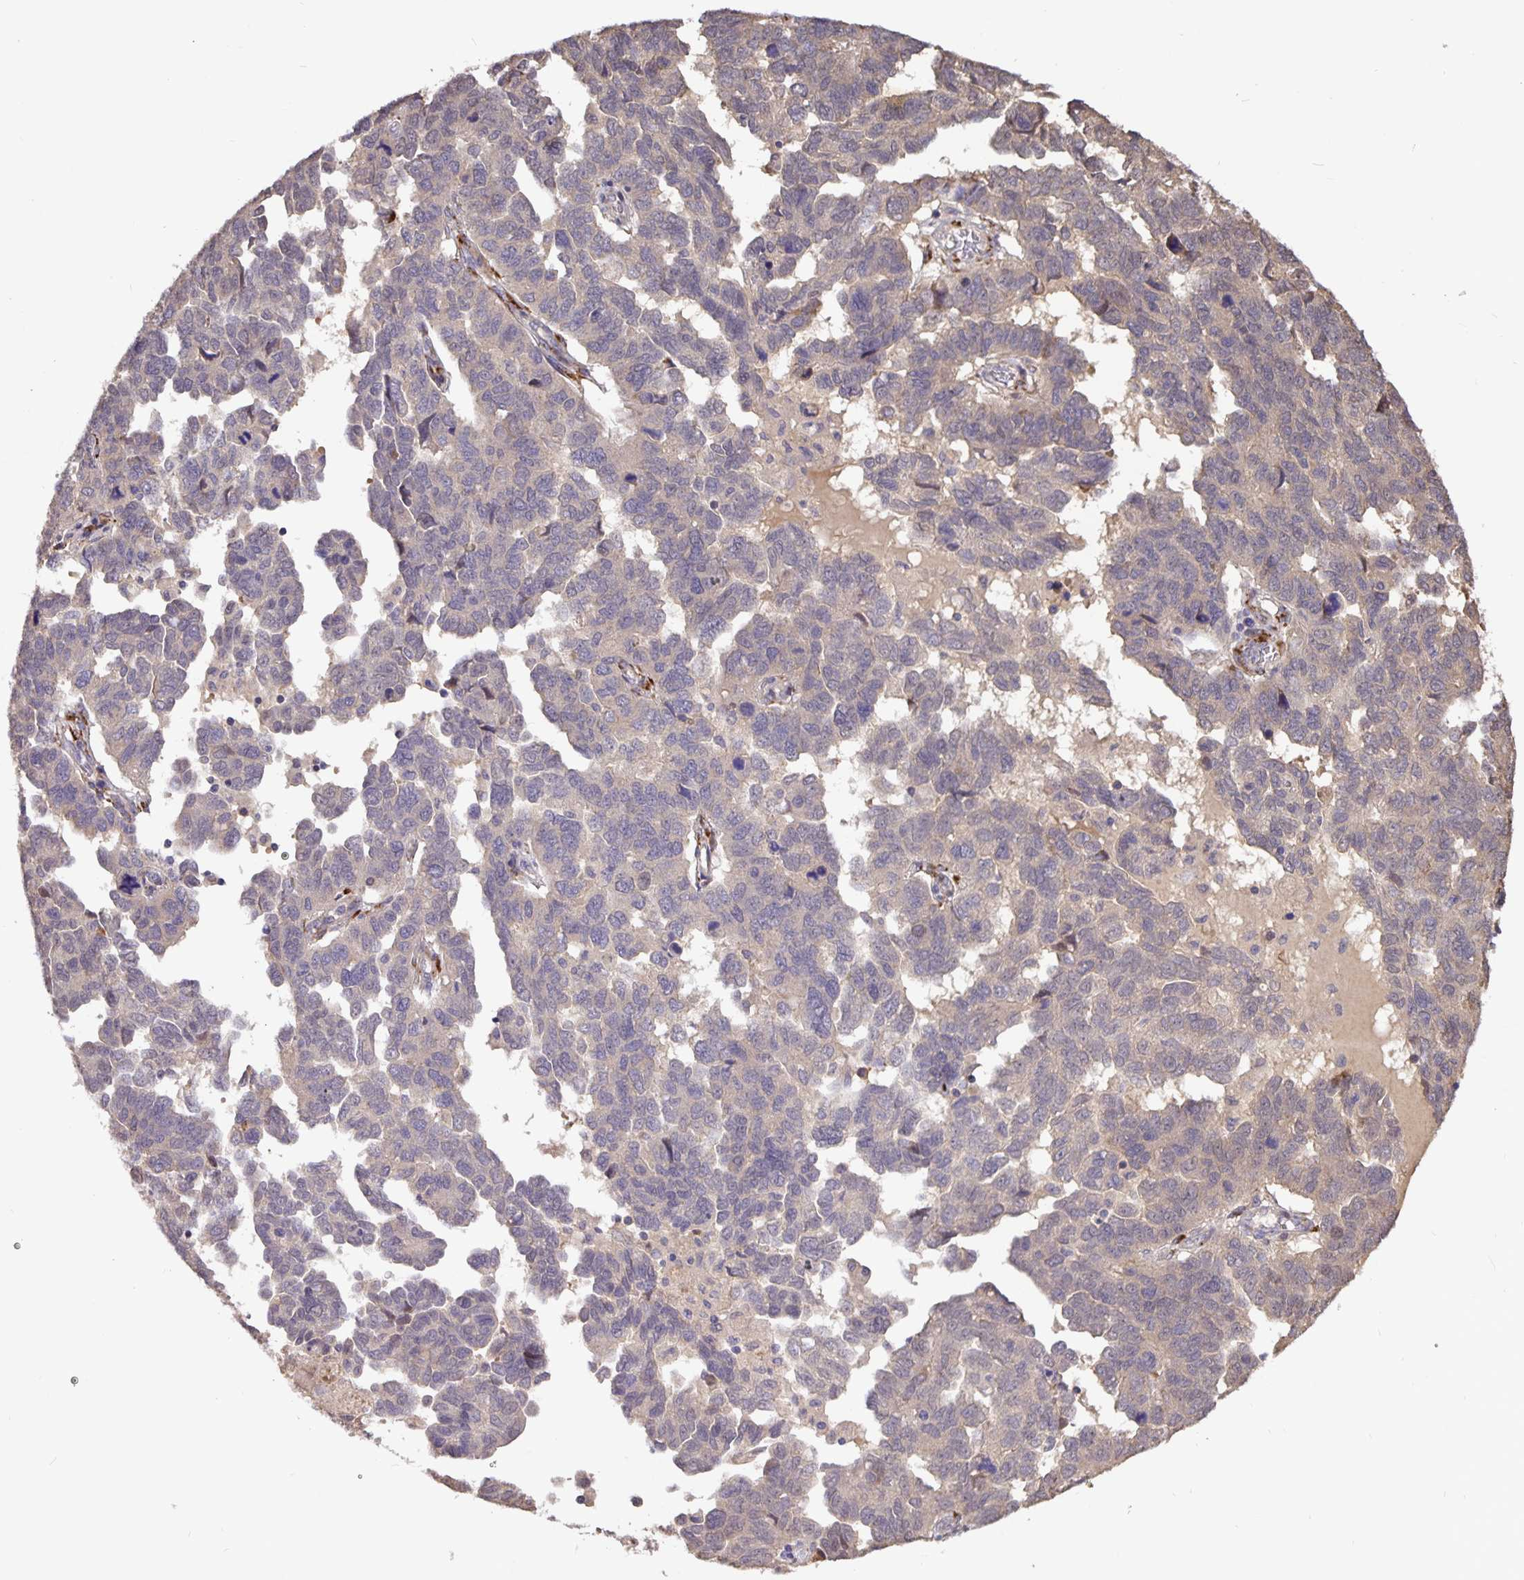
{"staining": {"intensity": "negative", "quantity": "none", "location": "none"}, "tissue": "ovarian cancer", "cell_type": "Tumor cells", "image_type": "cancer", "snomed": [{"axis": "morphology", "description": "Cystadenocarcinoma, serous, NOS"}, {"axis": "topography", "description": "Ovary"}], "caption": "DAB (3,3'-diaminobenzidine) immunohistochemical staining of serous cystadenocarcinoma (ovarian) reveals no significant positivity in tumor cells.", "gene": "EML6", "patient": {"sex": "female", "age": 64}}